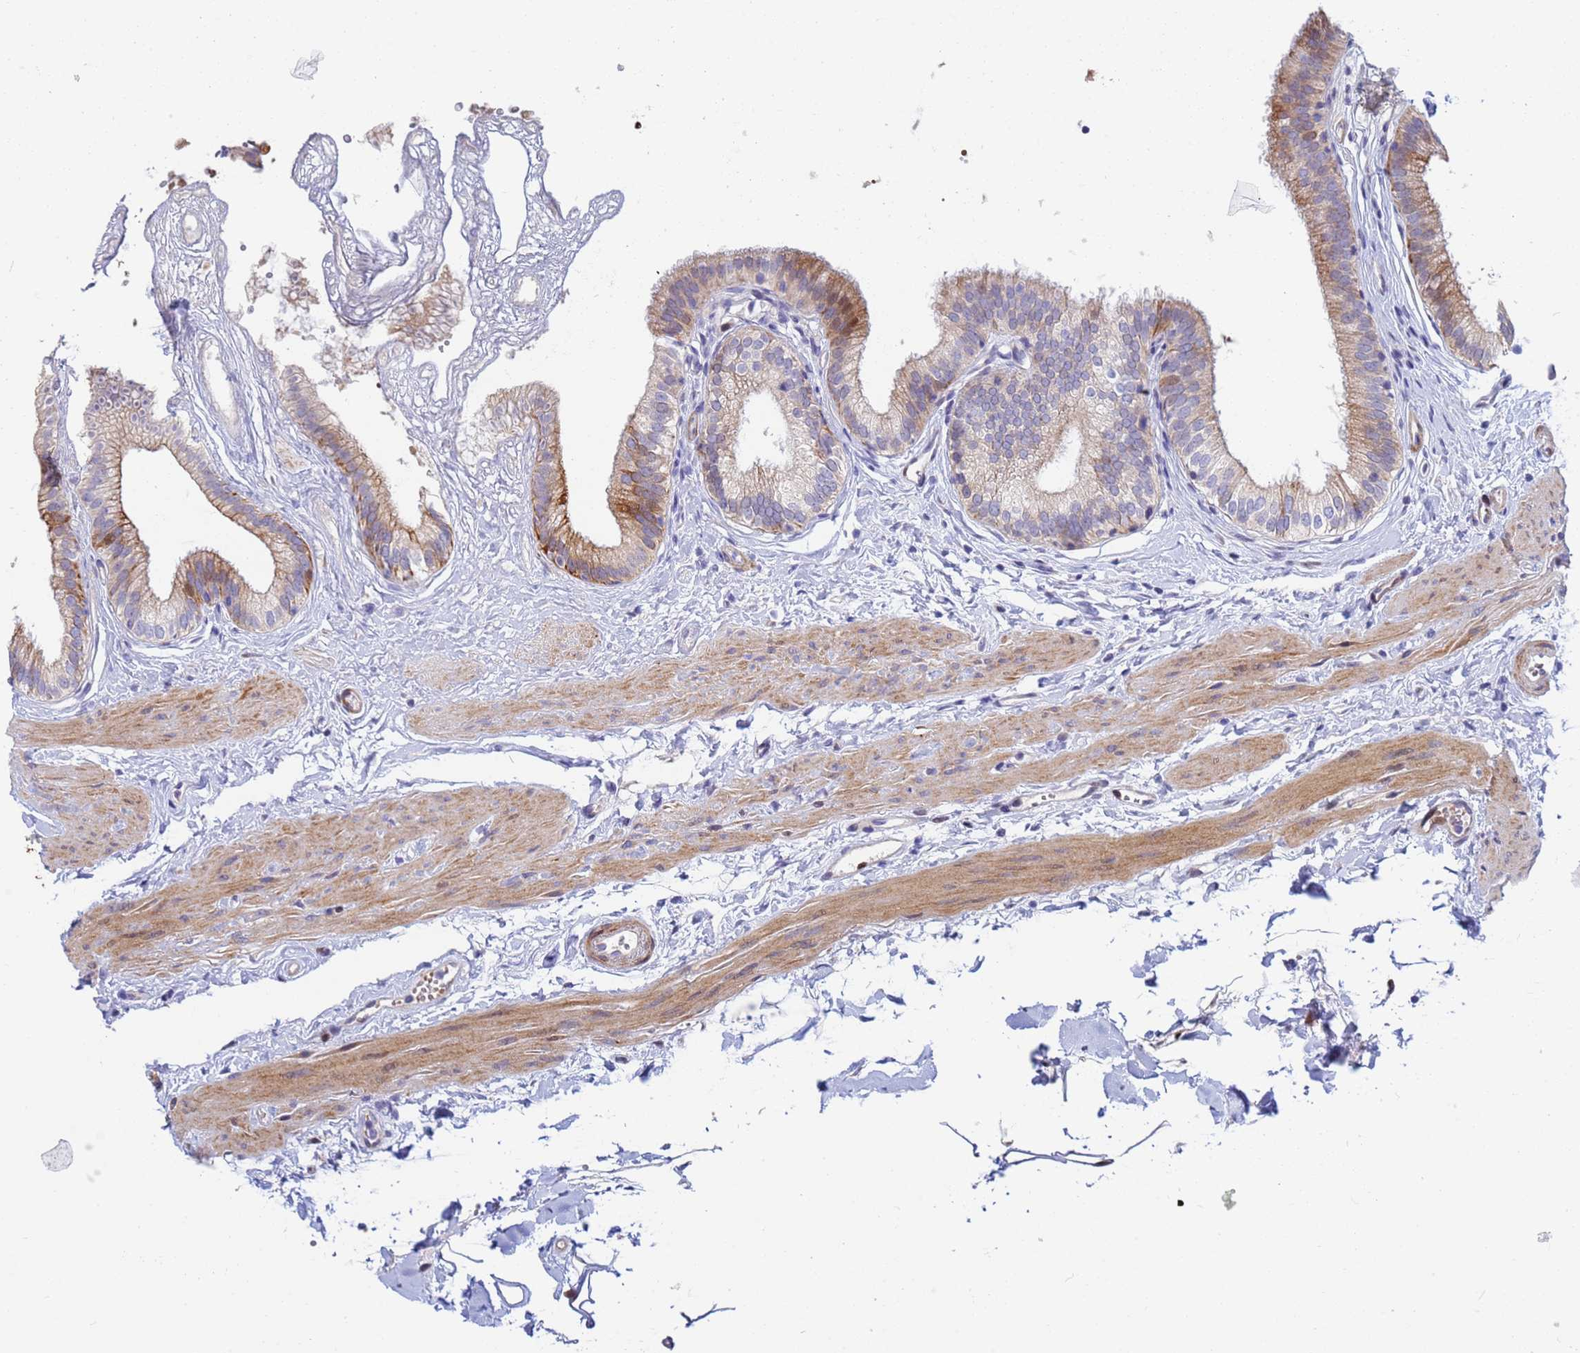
{"staining": {"intensity": "moderate", "quantity": "<25%", "location": "cytoplasmic/membranous"}, "tissue": "gallbladder", "cell_type": "Glandular cells", "image_type": "normal", "snomed": [{"axis": "morphology", "description": "Normal tissue, NOS"}, {"axis": "topography", "description": "Gallbladder"}], "caption": "Immunohistochemical staining of normal human gallbladder displays moderate cytoplasmic/membranous protein staining in approximately <25% of glandular cells.", "gene": "PPP6R1", "patient": {"sex": "female", "age": 54}}